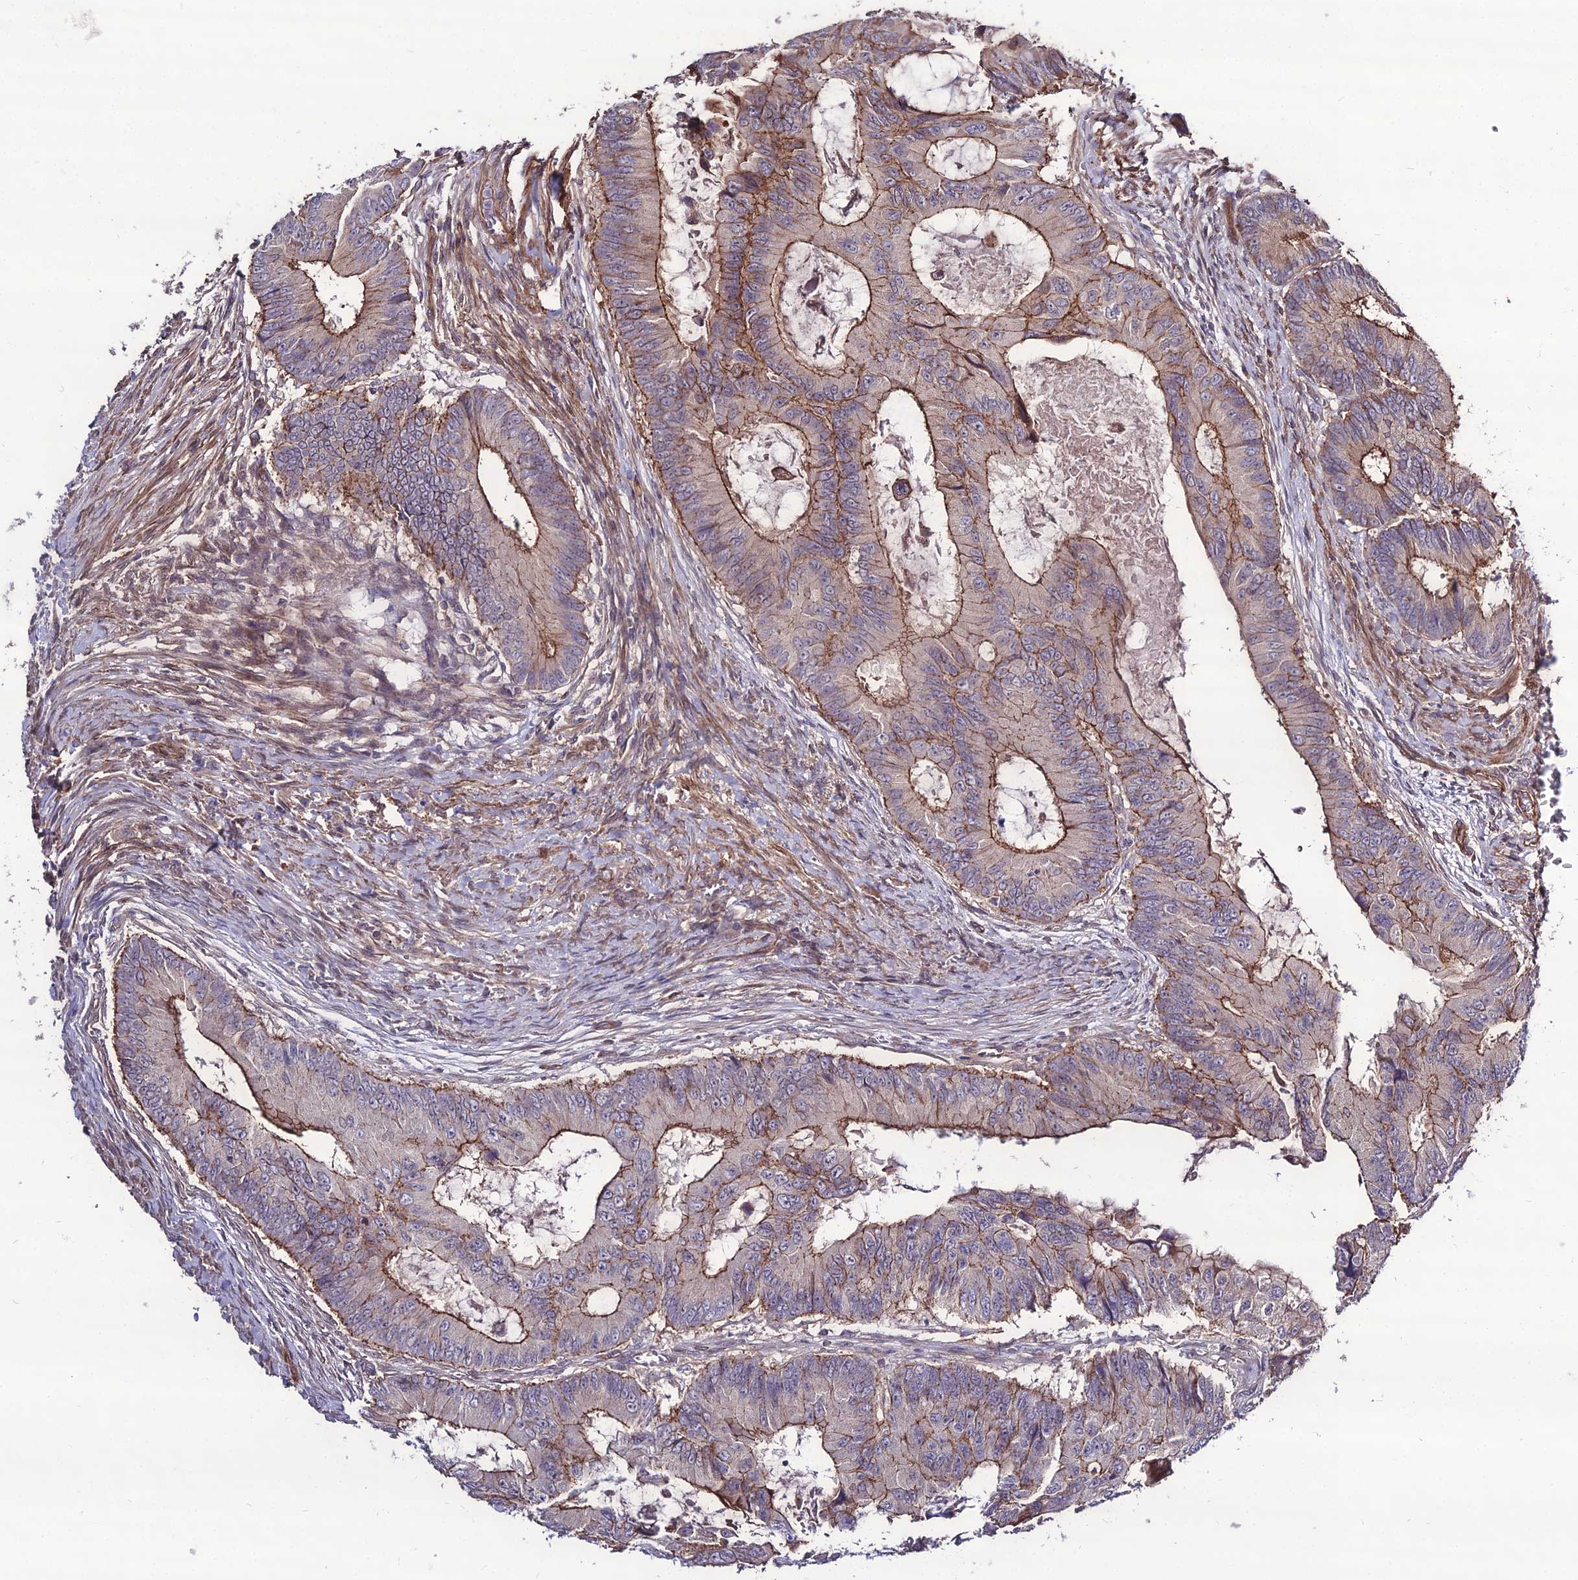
{"staining": {"intensity": "moderate", "quantity": "25%-75%", "location": "cytoplasmic/membranous"}, "tissue": "colorectal cancer", "cell_type": "Tumor cells", "image_type": "cancer", "snomed": [{"axis": "morphology", "description": "Adenocarcinoma, NOS"}, {"axis": "topography", "description": "Colon"}], "caption": "Immunohistochemical staining of colorectal cancer displays medium levels of moderate cytoplasmic/membranous expression in about 25%-75% of tumor cells.", "gene": "TSPYL2", "patient": {"sex": "male", "age": 85}}